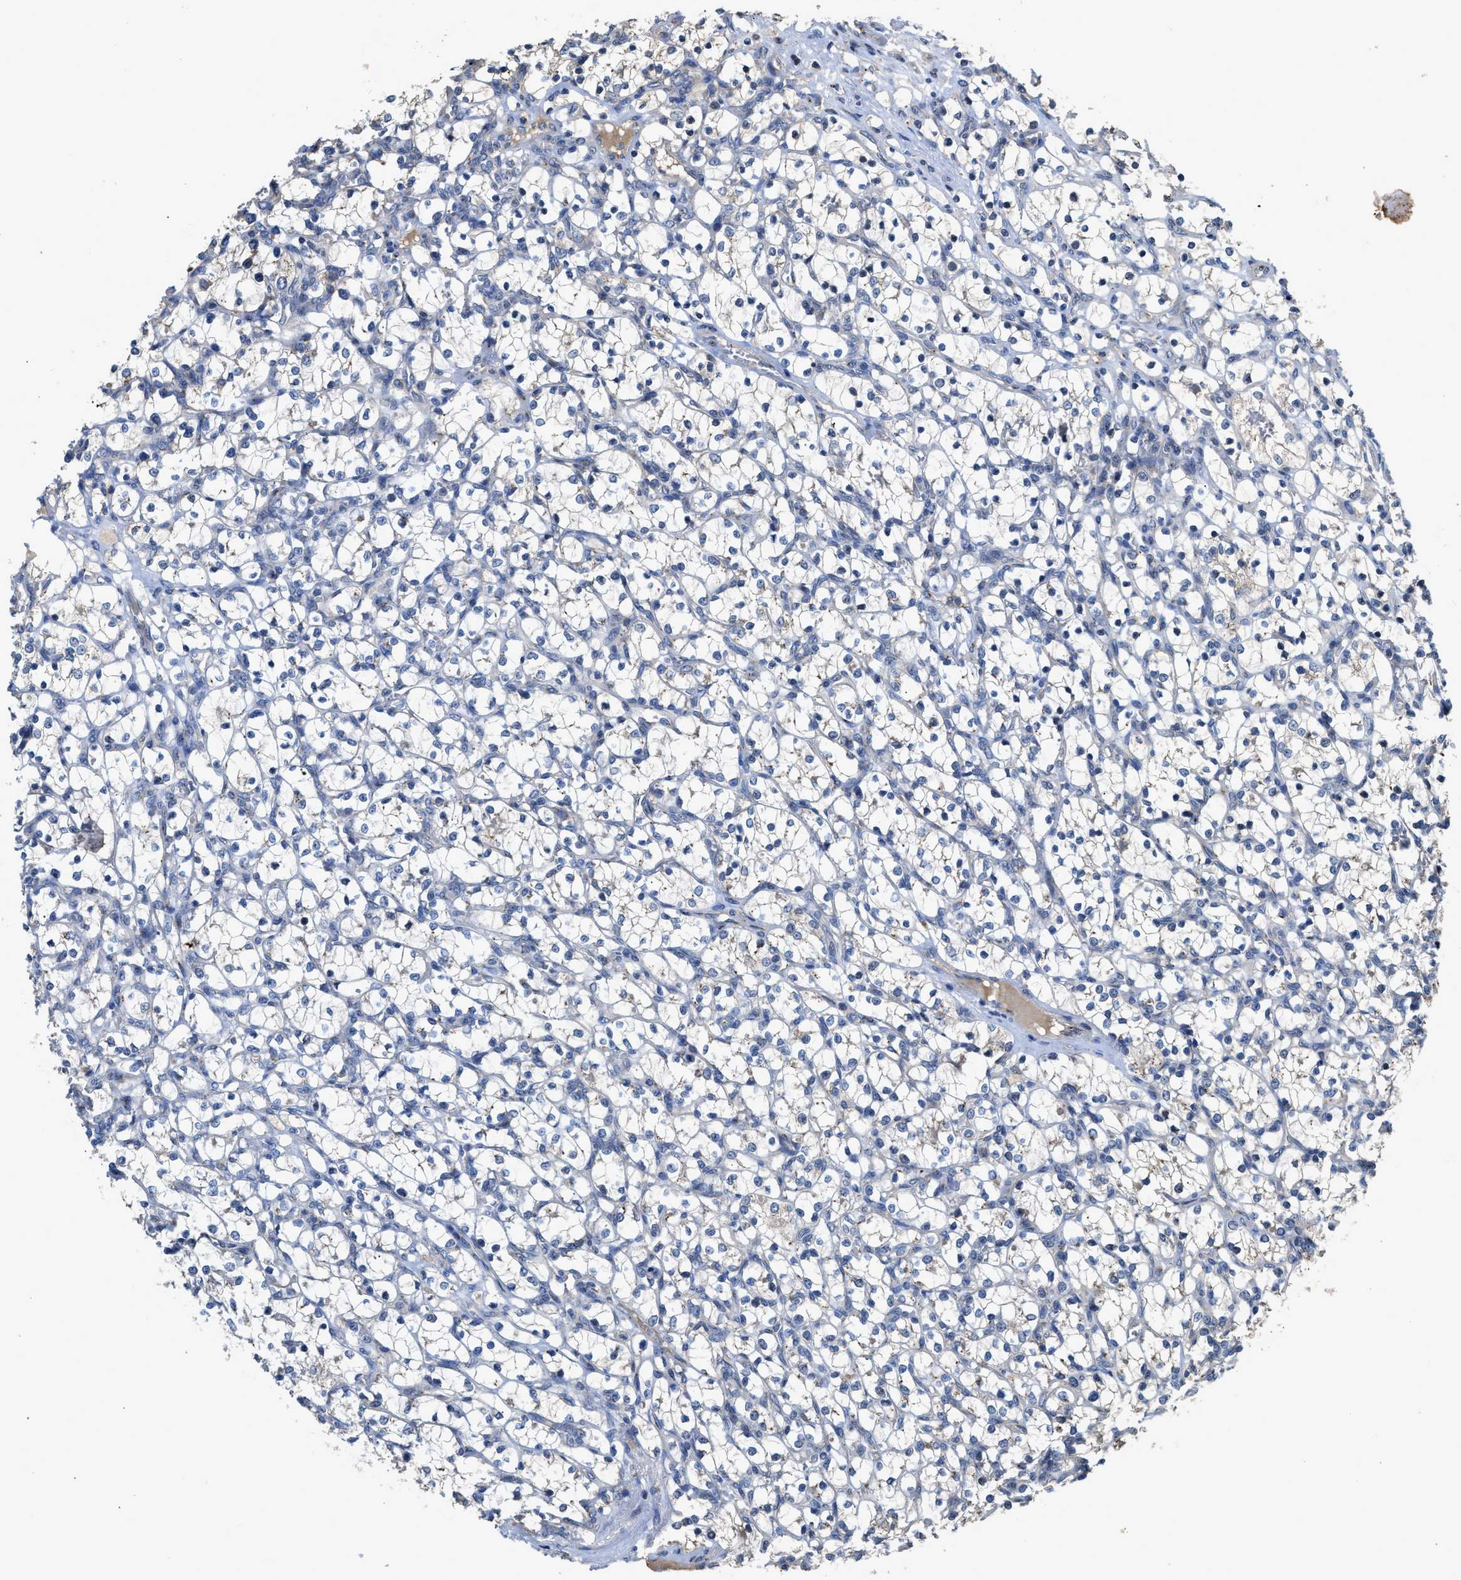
{"staining": {"intensity": "negative", "quantity": "none", "location": "none"}, "tissue": "renal cancer", "cell_type": "Tumor cells", "image_type": "cancer", "snomed": [{"axis": "morphology", "description": "Adenocarcinoma, NOS"}, {"axis": "topography", "description": "Kidney"}], "caption": "This histopathology image is of renal cancer stained with IHC to label a protein in brown with the nuclei are counter-stained blue. There is no positivity in tumor cells.", "gene": "SIK2", "patient": {"sex": "female", "age": 69}}